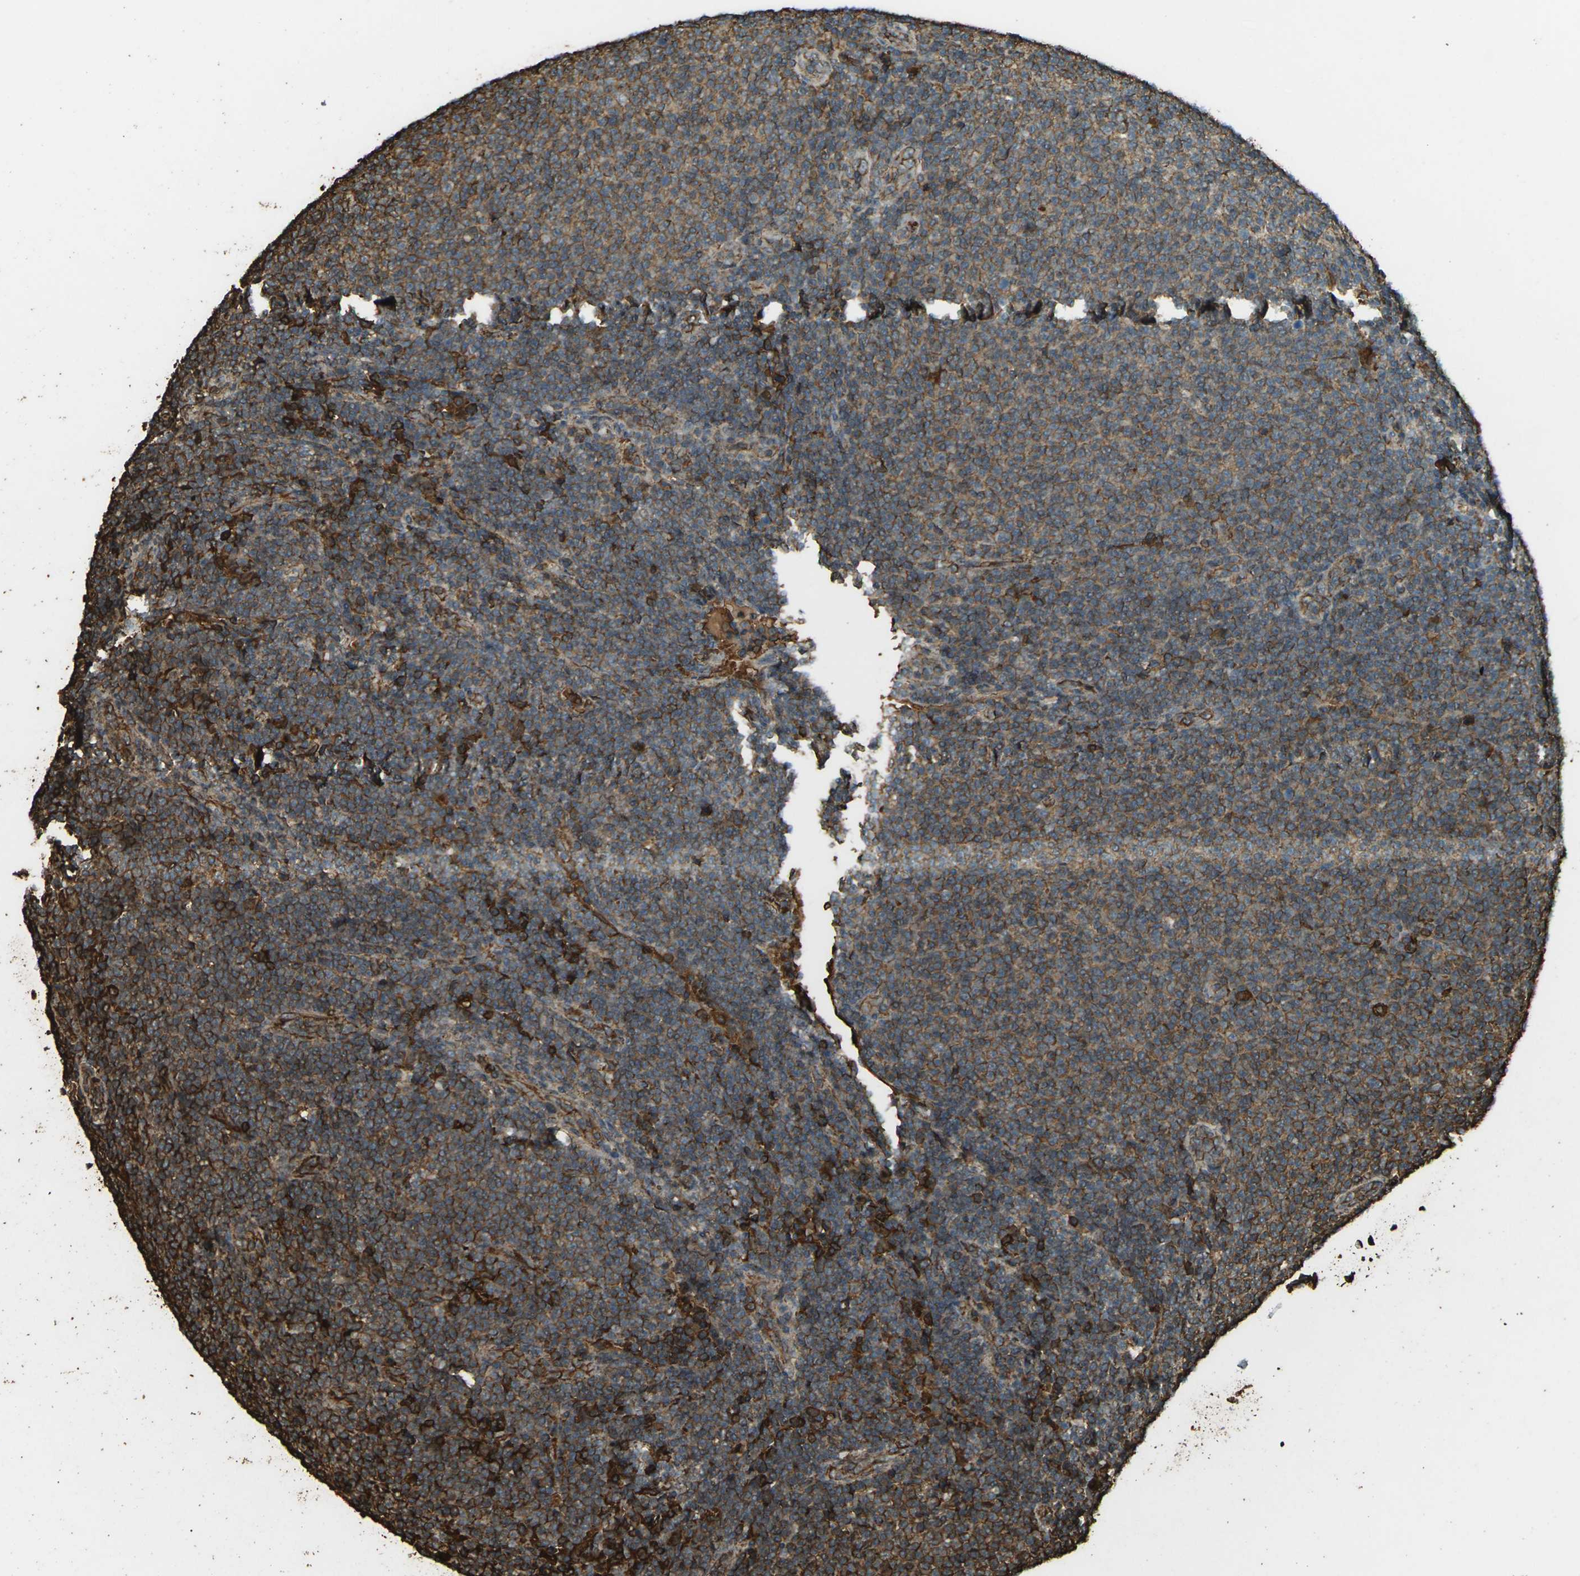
{"staining": {"intensity": "strong", "quantity": "25%-75%", "location": "cytoplasmic/membranous"}, "tissue": "lymphoma", "cell_type": "Tumor cells", "image_type": "cancer", "snomed": [{"axis": "morphology", "description": "Malignant lymphoma, non-Hodgkin's type, Low grade"}, {"axis": "topography", "description": "Lymph node"}], "caption": "IHC of human low-grade malignant lymphoma, non-Hodgkin's type exhibits high levels of strong cytoplasmic/membranous staining in approximately 25%-75% of tumor cells.", "gene": "CYP1B1", "patient": {"sex": "male", "age": 66}}